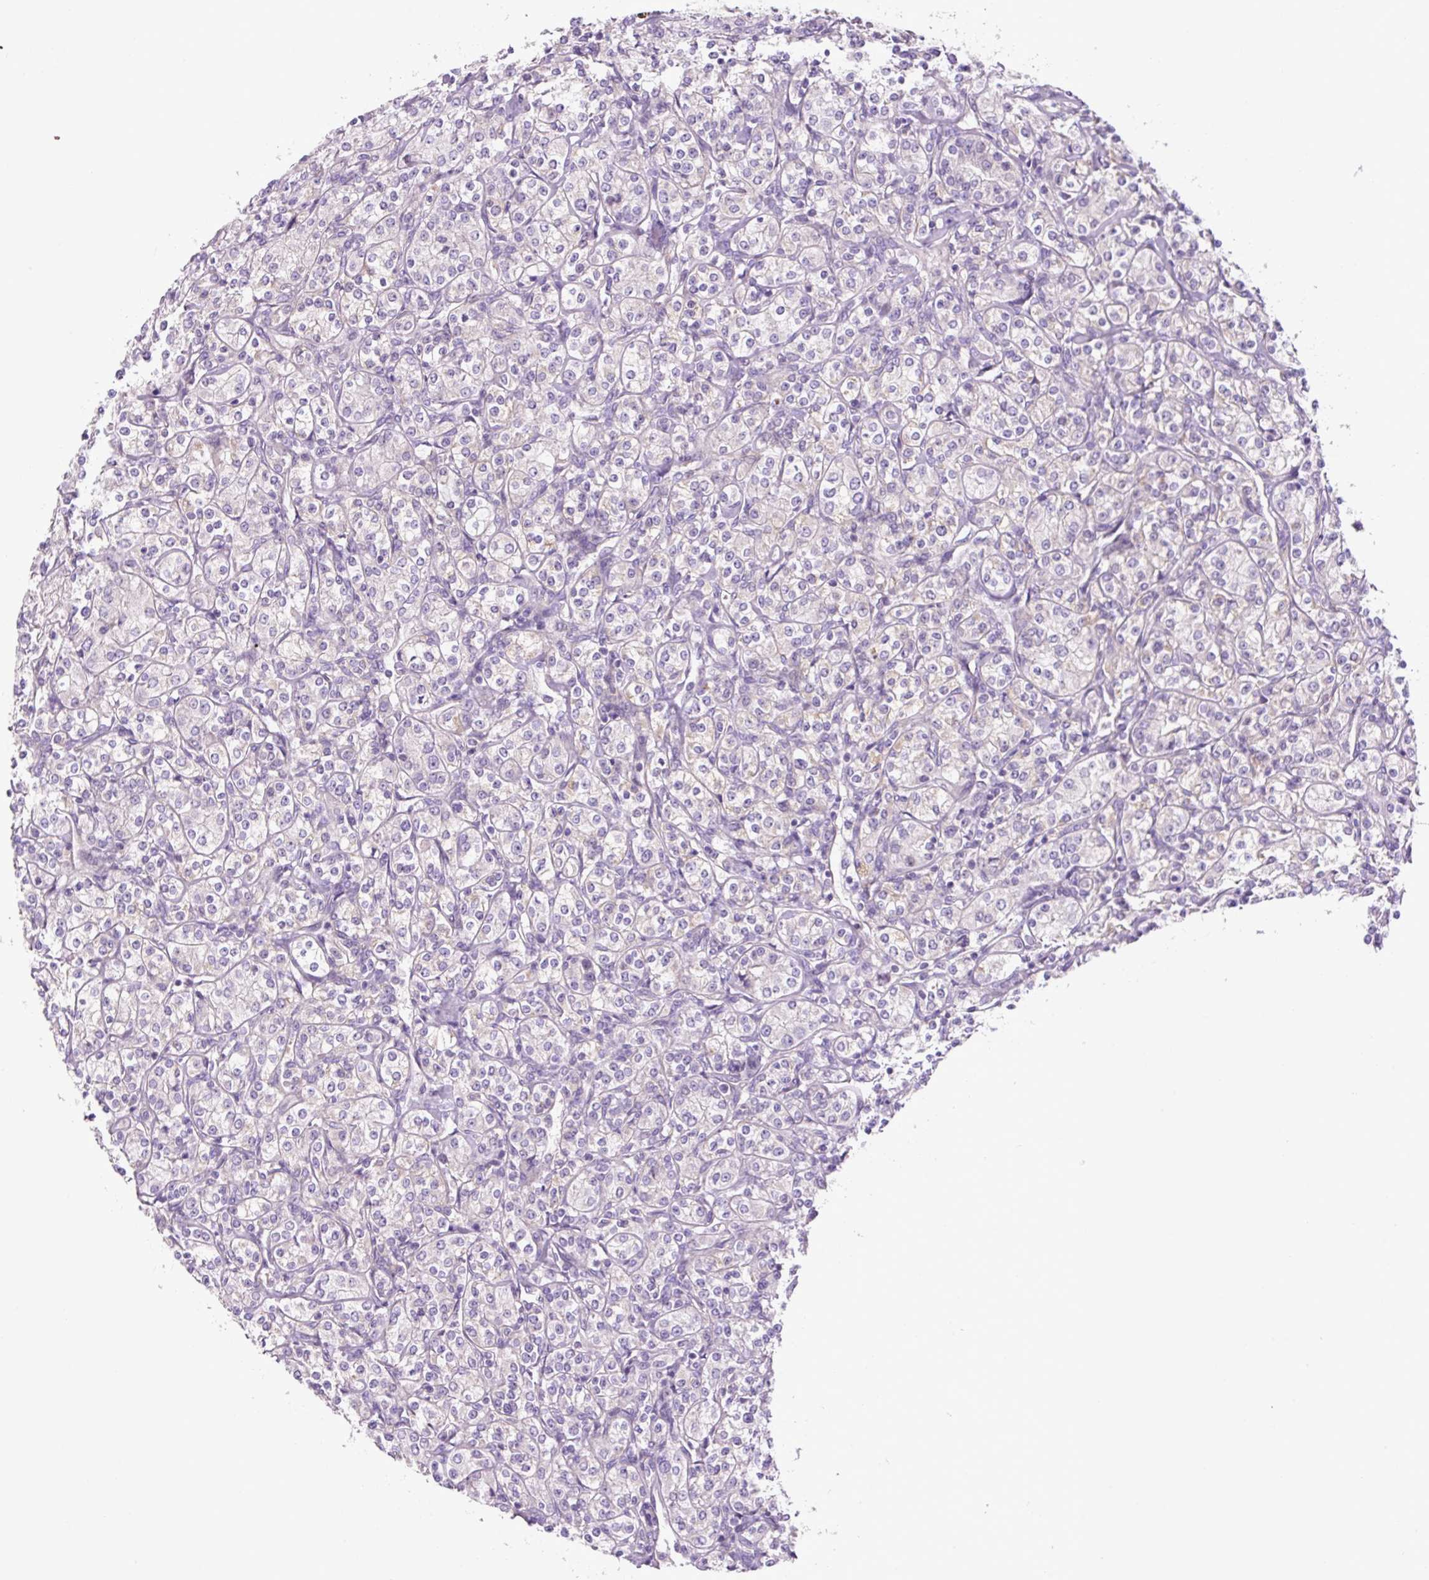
{"staining": {"intensity": "negative", "quantity": "none", "location": "none"}, "tissue": "renal cancer", "cell_type": "Tumor cells", "image_type": "cancer", "snomed": [{"axis": "morphology", "description": "Adenocarcinoma, NOS"}, {"axis": "topography", "description": "Kidney"}], "caption": "Renal adenocarcinoma was stained to show a protein in brown. There is no significant staining in tumor cells.", "gene": "OGDHL", "patient": {"sex": "male", "age": 77}}